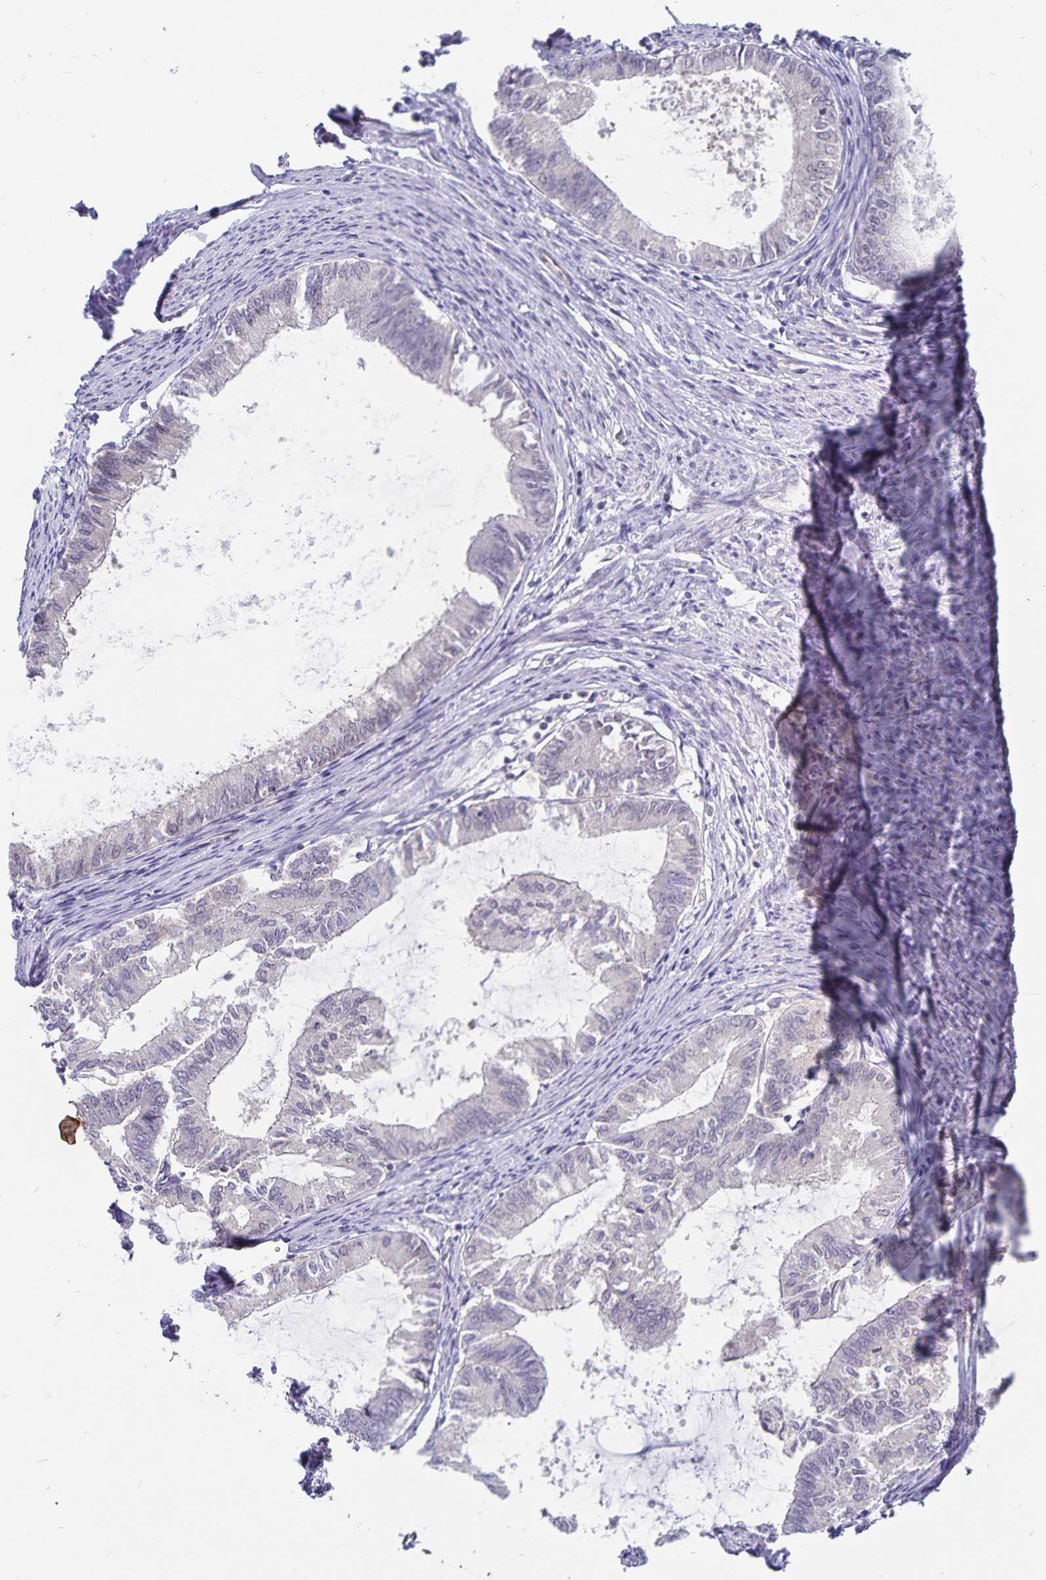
{"staining": {"intensity": "negative", "quantity": "none", "location": "none"}, "tissue": "endometrial cancer", "cell_type": "Tumor cells", "image_type": "cancer", "snomed": [{"axis": "morphology", "description": "Adenocarcinoma, NOS"}, {"axis": "topography", "description": "Endometrium"}], "caption": "Tumor cells are negative for brown protein staining in endometrial cancer (adenocarcinoma).", "gene": "CDKN2B", "patient": {"sex": "female", "age": 86}}